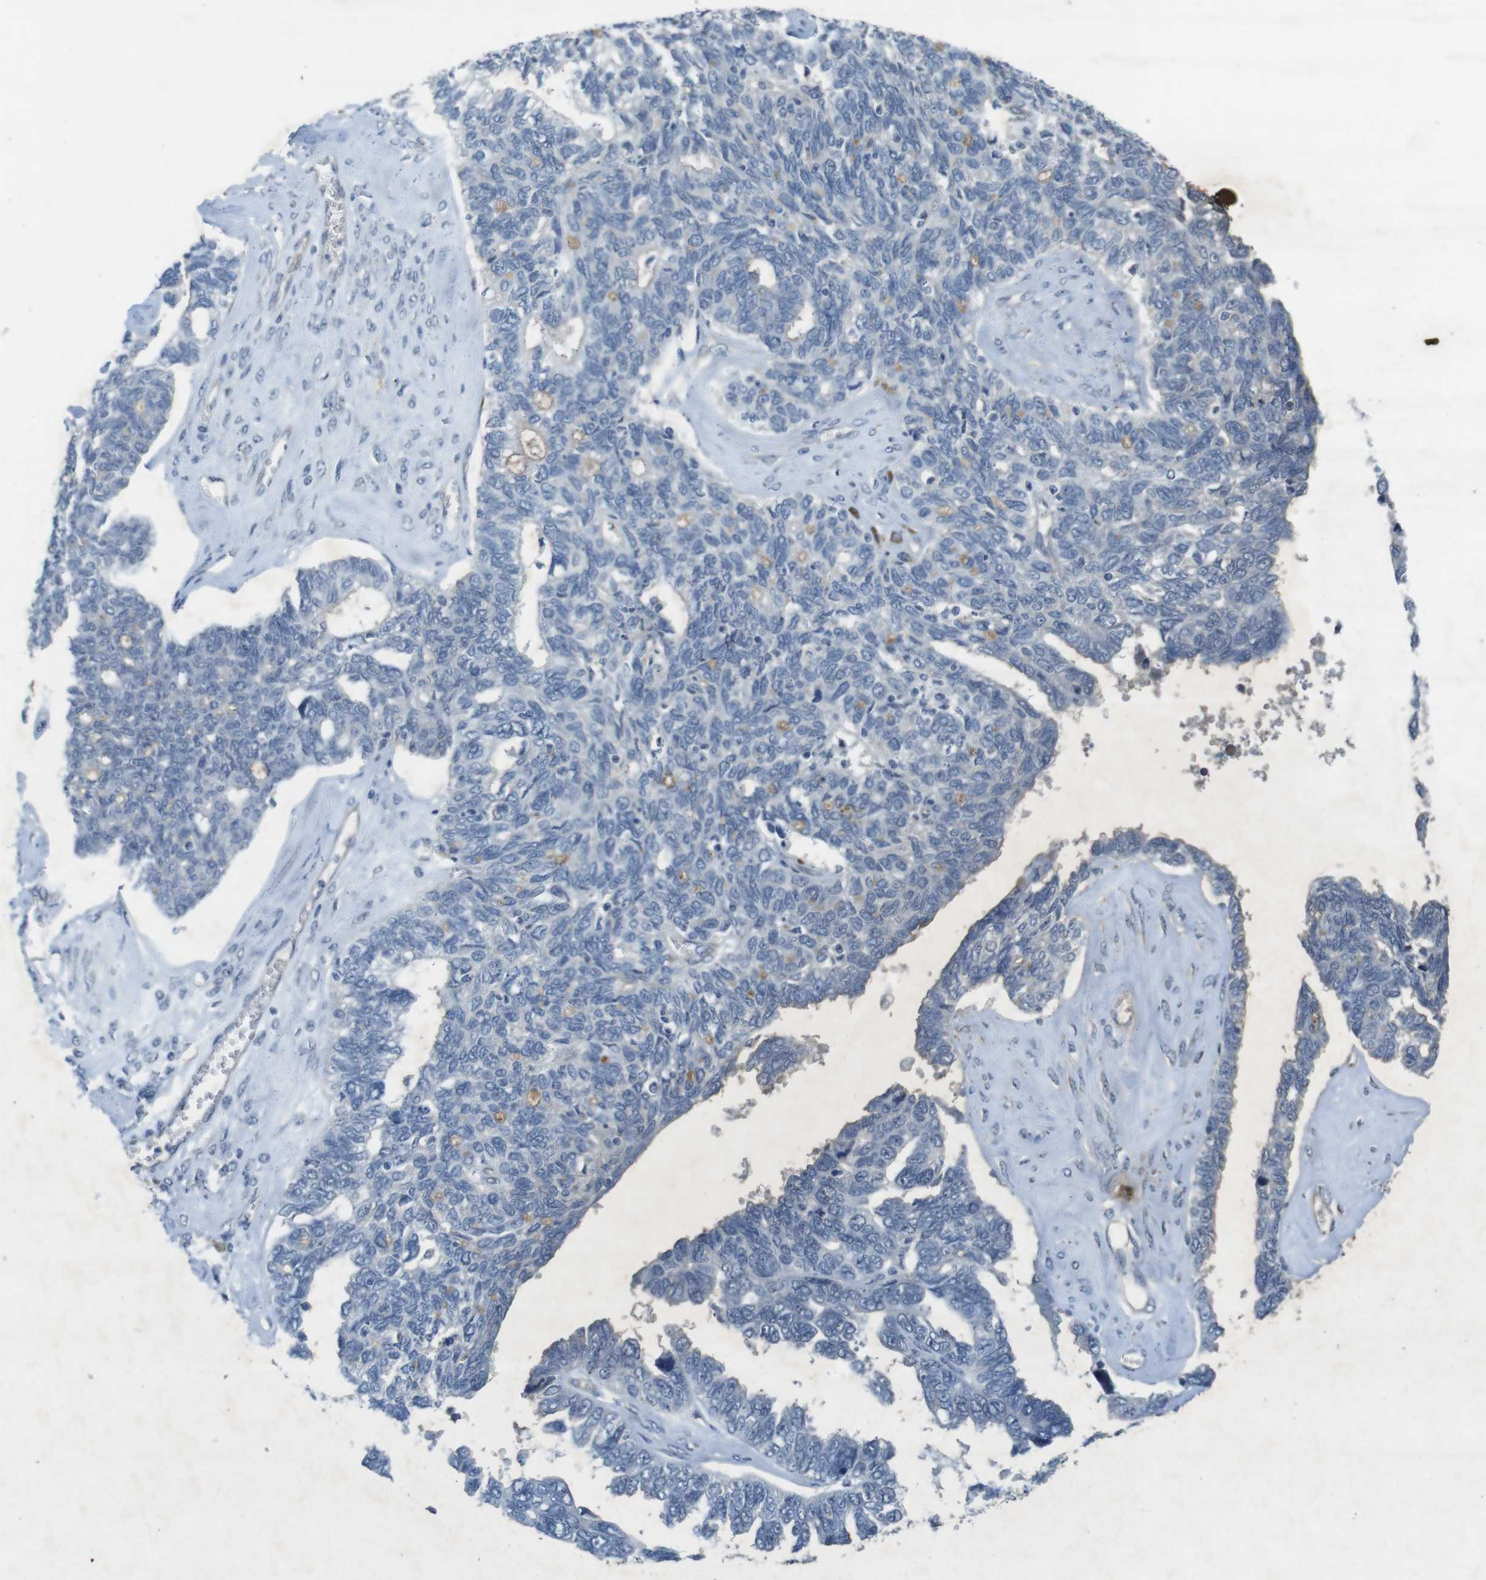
{"staining": {"intensity": "negative", "quantity": "none", "location": "none"}, "tissue": "ovarian cancer", "cell_type": "Tumor cells", "image_type": "cancer", "snomed": [{"axis": "morphology", "description": "Cystadenocarcinoma, serous, NOS"}, {"axis": "topography", "description": "Ovary"}], "caption": "Human serous cystadenocarcinoma (ovarian) stained for a protein using immunohistochemistry demonstrates no staining in tumor cells.", "gene": "FLCN", "patient": {"sex": "female", "age": 79}}